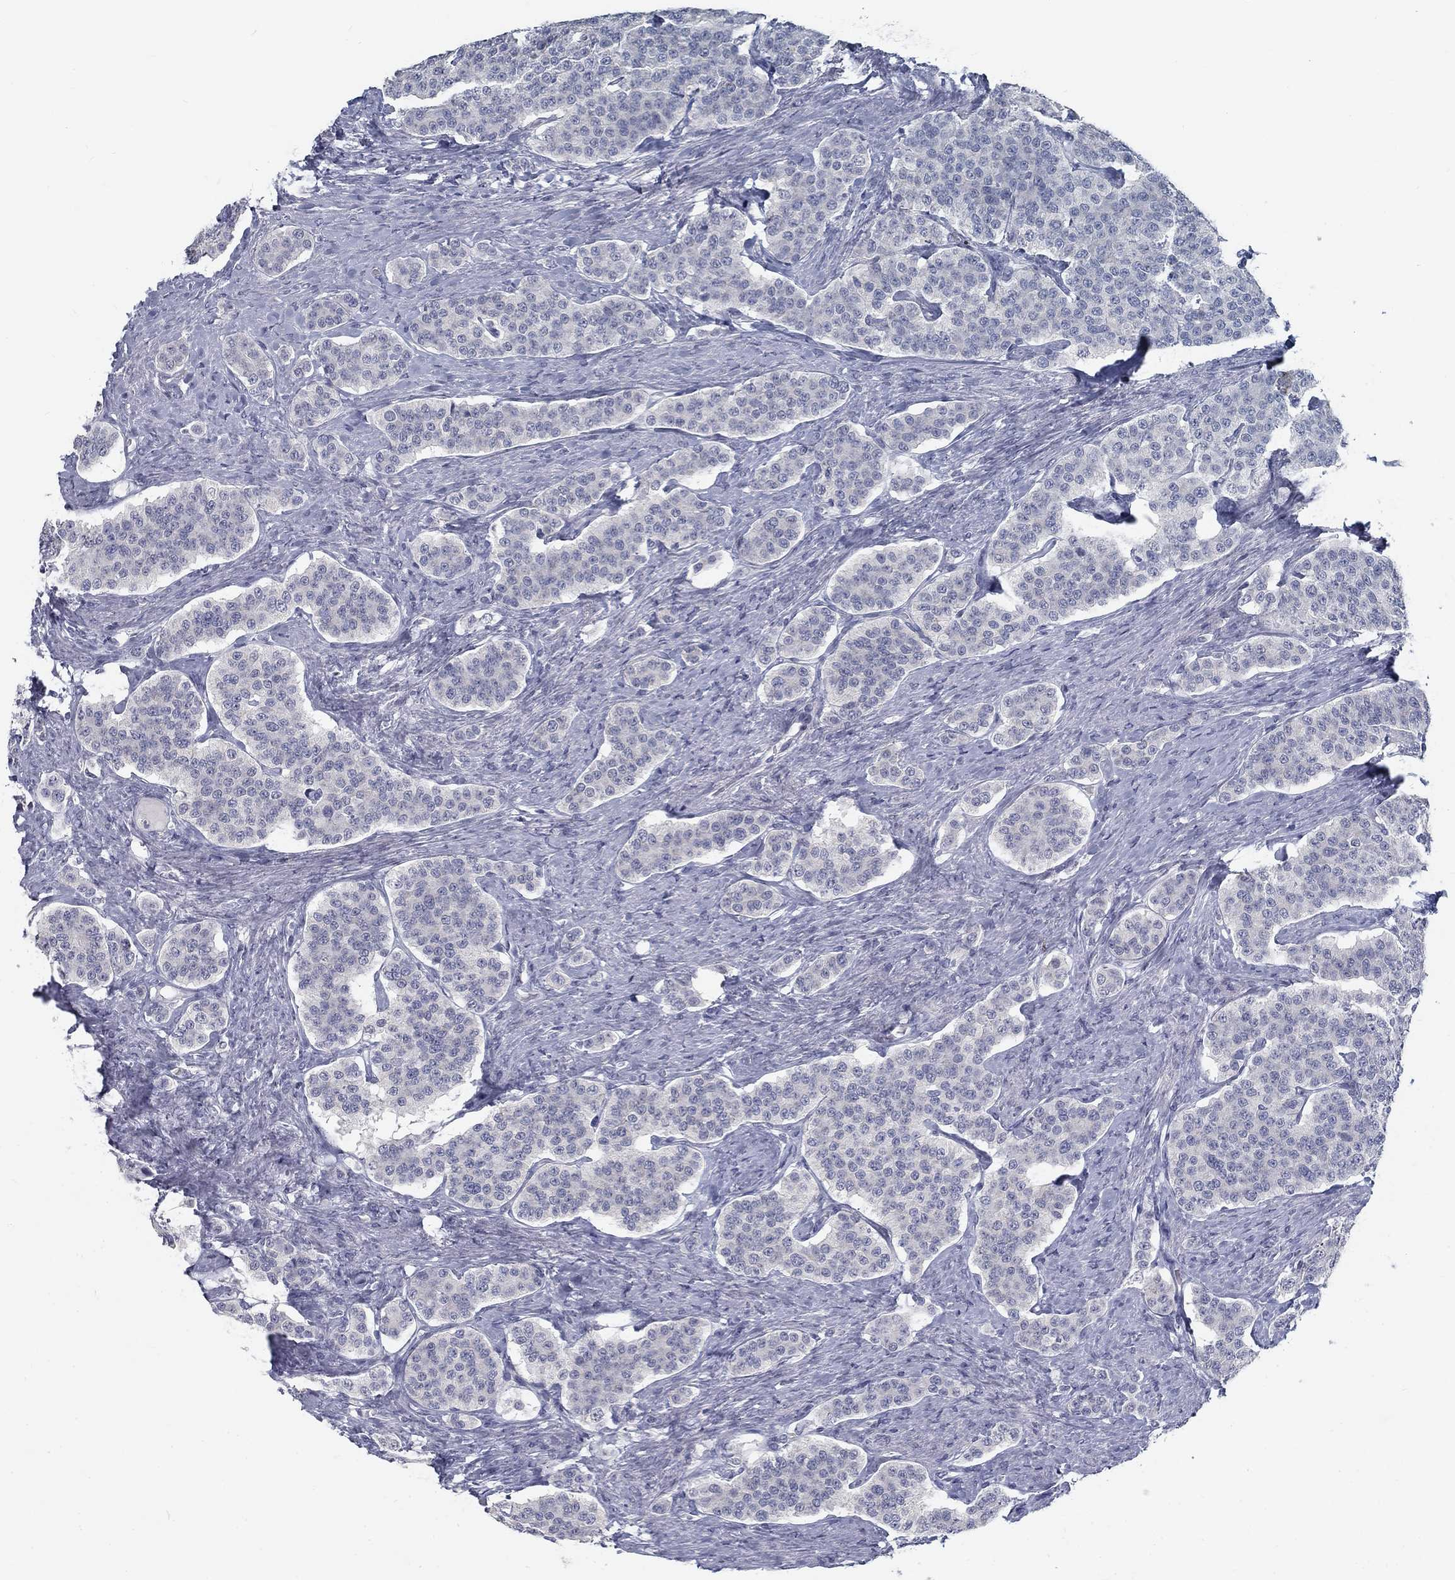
{"staining": {"intensity": "negative", "quantity": "none", "location": "none"}, "tissue": "carcinoid", "cell_type": "Tumor cells", "image_type": "cancer", "snomed": [{"axis": "morphology", "description": "Carcinoid, malignant, NOS"}, {"axis": "topography", "description": "Small intestine"}], "caption": "Carcinoid stained for a protein using immunohistochemistry (IHC) displays no expression tumor cells.", "gene": "ATP1A3", "patient": {"sex": "female", "age": 58}}